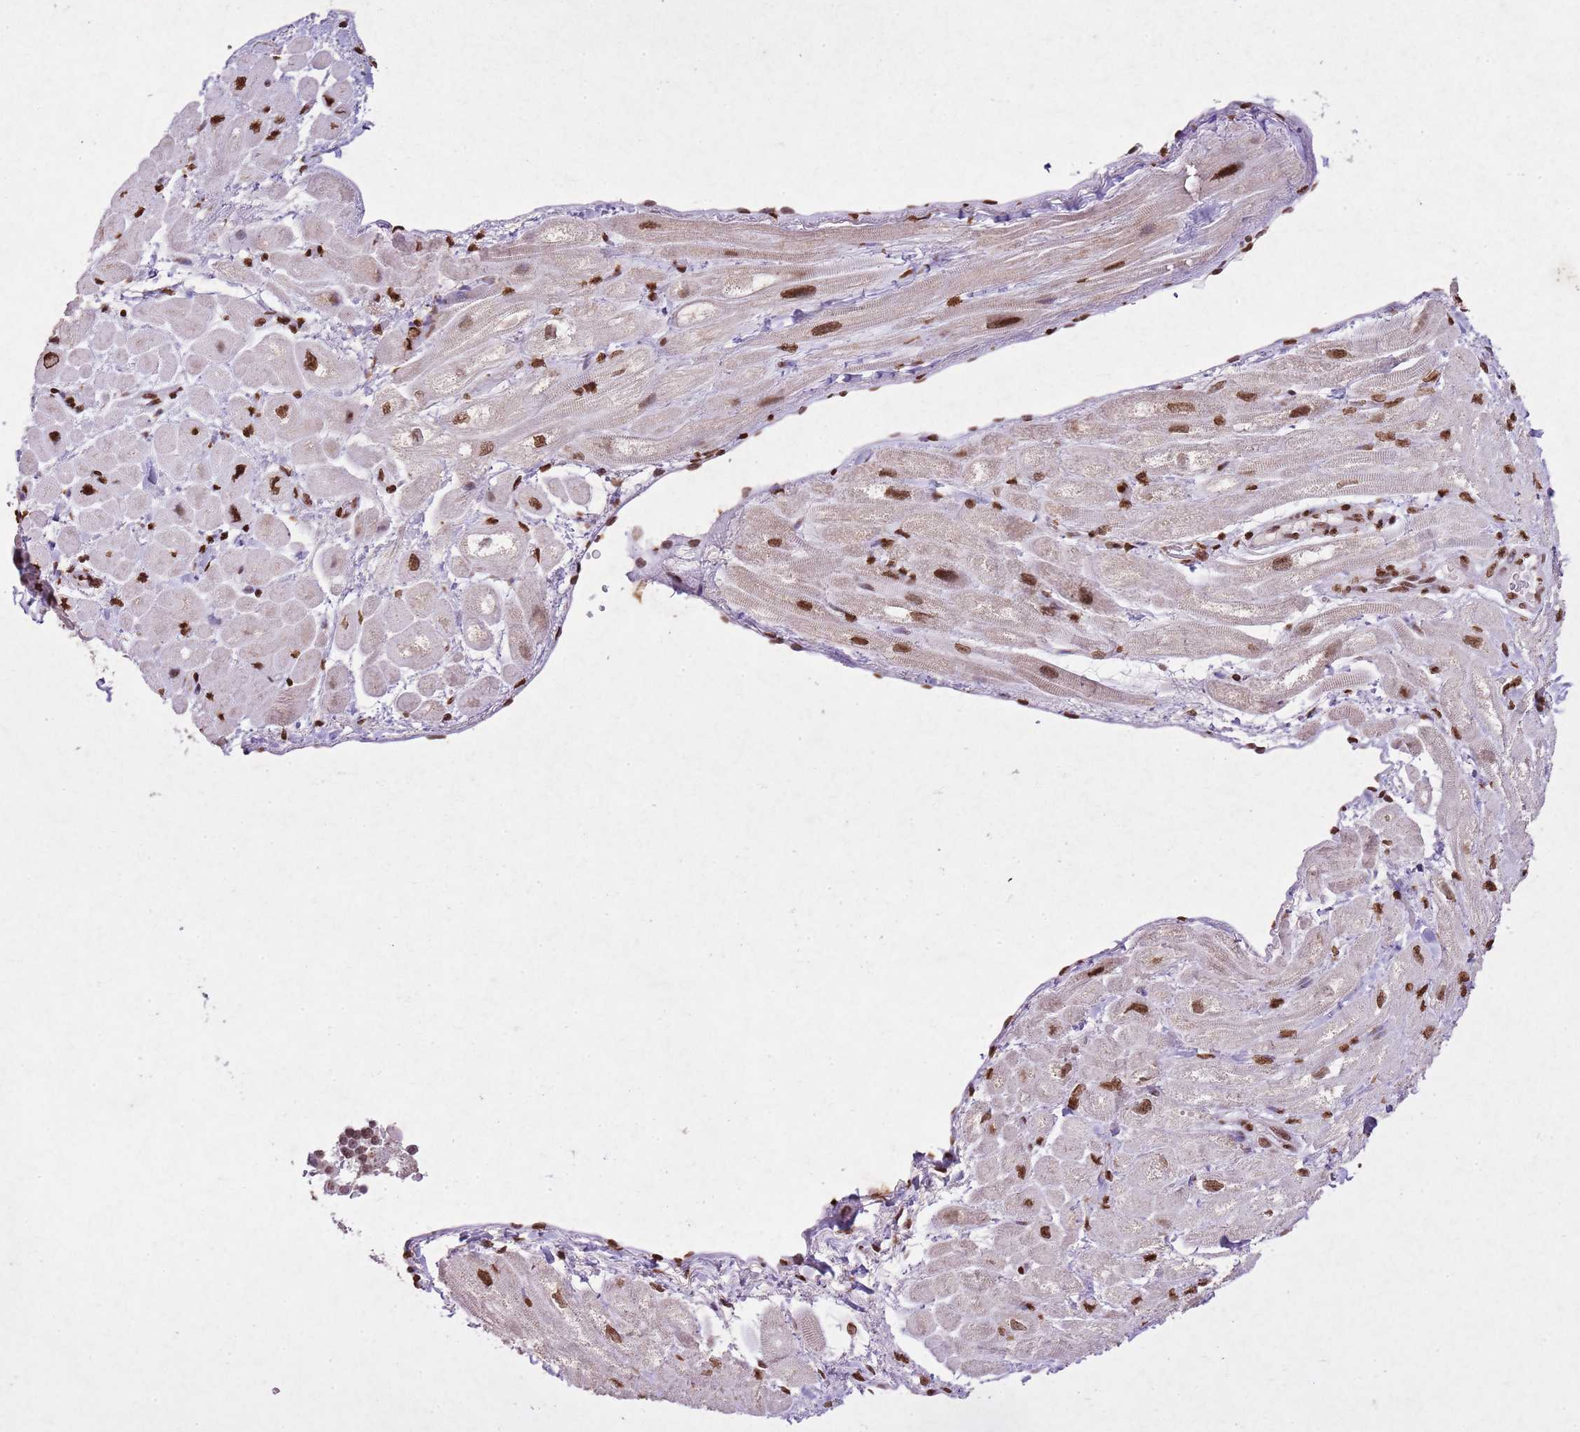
{"staining": {"intensity": "strong", "quantity": ">75%", "location": "nuclear"}, "tissue": "heart muscle", "cell_type": "Cardiomyocytes", "image_type": "normal", "snomed": [{"axis": "morphology", "description": "Normal tissue, NOS"}, {"axis": "topography", "description": "Heart"}], "caption": "Immunohistochemical staining of benign heart muscle displays strong nuclear protein expression in about >75% of cardiomyocytes. (Brightfield microscopy of DAB IHC at high magnification).", "gene": "BMAL1", "patient": {"sex": "male", "age": 65}}